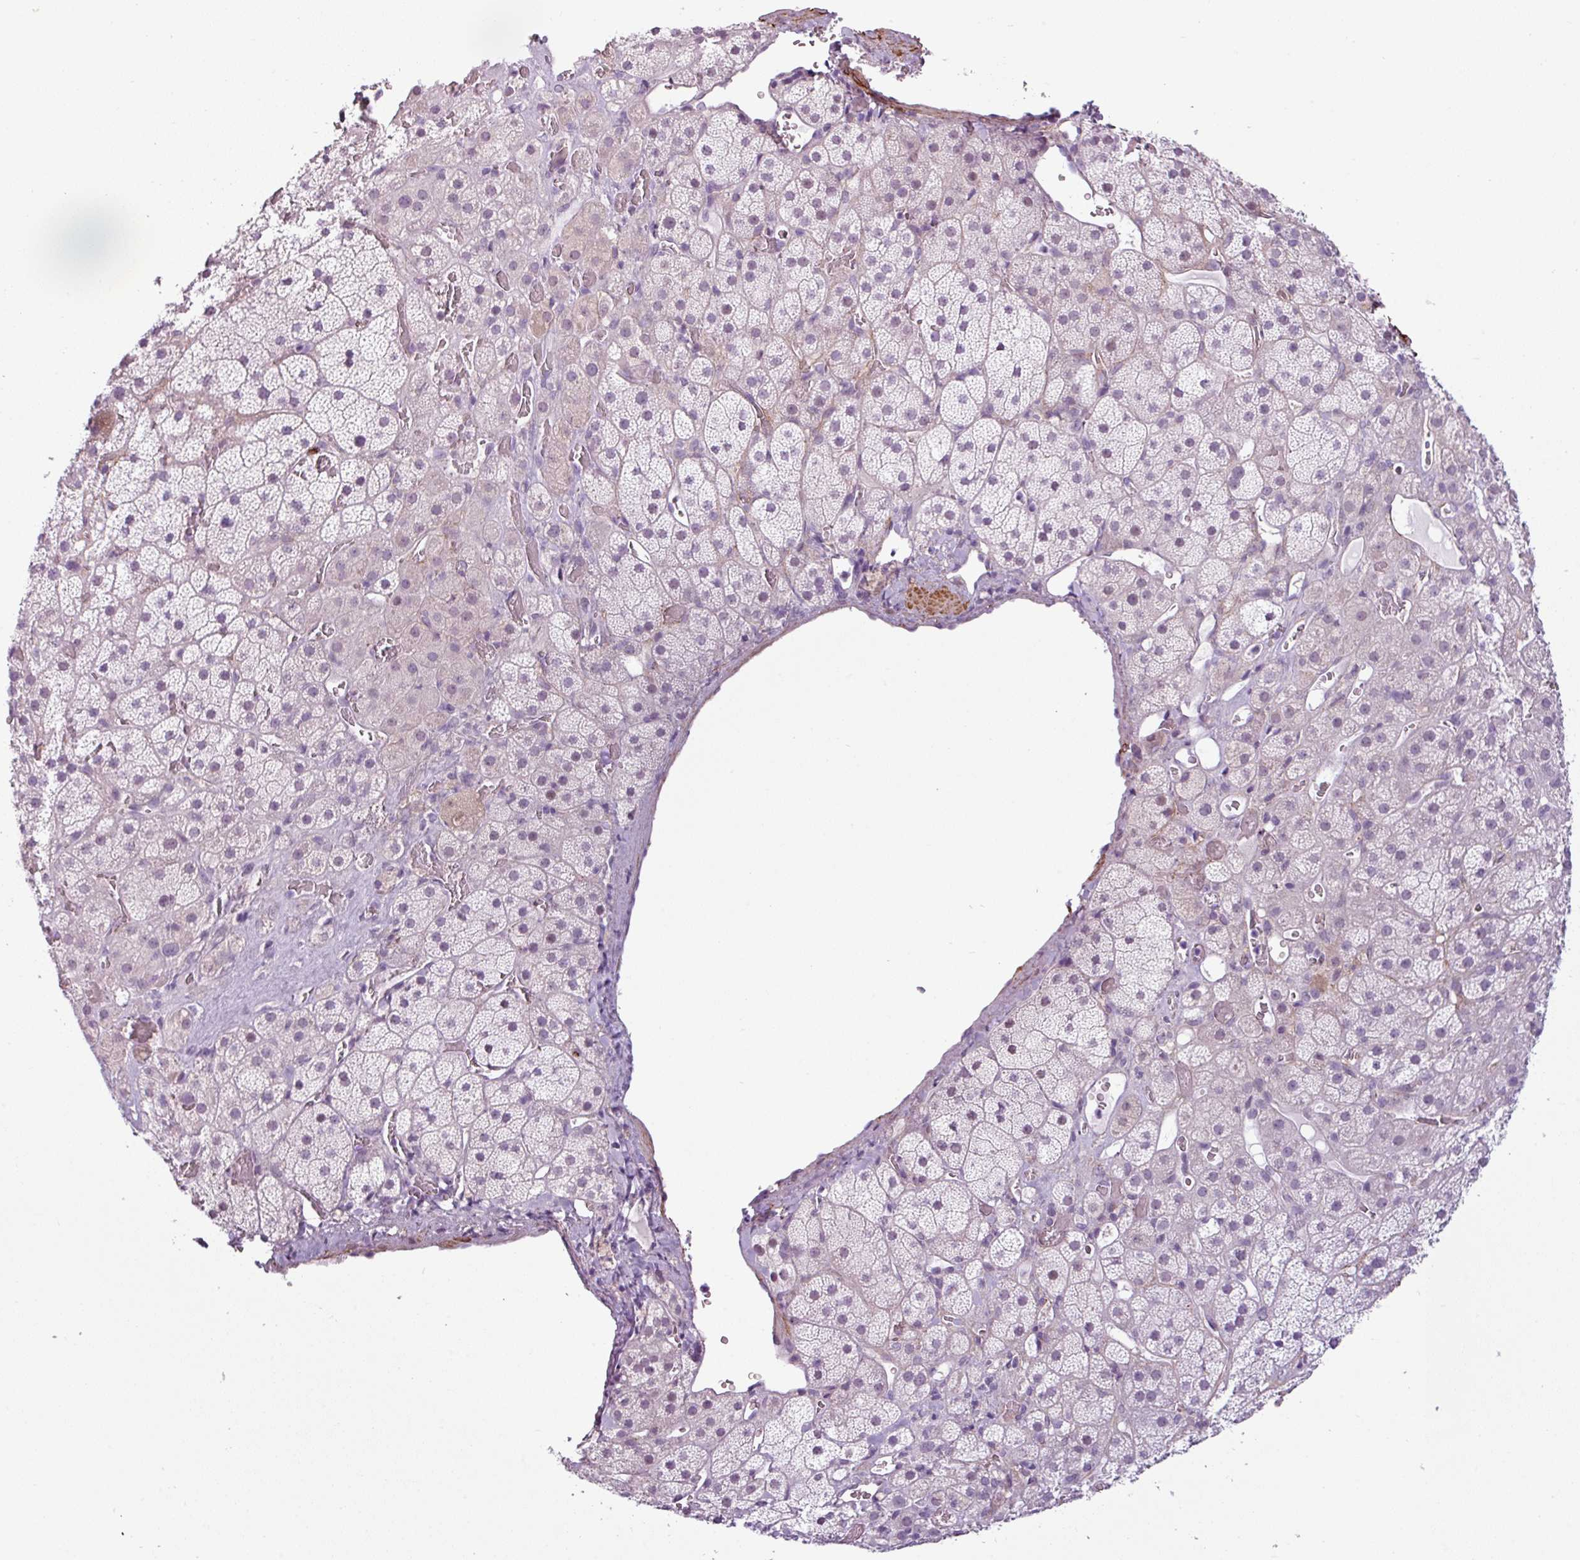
{"staining": {"intensity": "negative", "quantity": "none", "location": "none"}, "tissue": "adrenal gland", "cell_type": "Glandular cells", "image_type": "normal", "snomed": [{"axis": "morphology", "description": "Normal tissue, NOS"}, {"axis": "topography", "description": "Adrenal gland"}], "caption": "Human adrenal gland stained for a protein using immunohistochemistry (IHC) reveals no staining in glandular cells.", "gene": "ATP10A", "patient": {"sex": "male", "age": 57}}